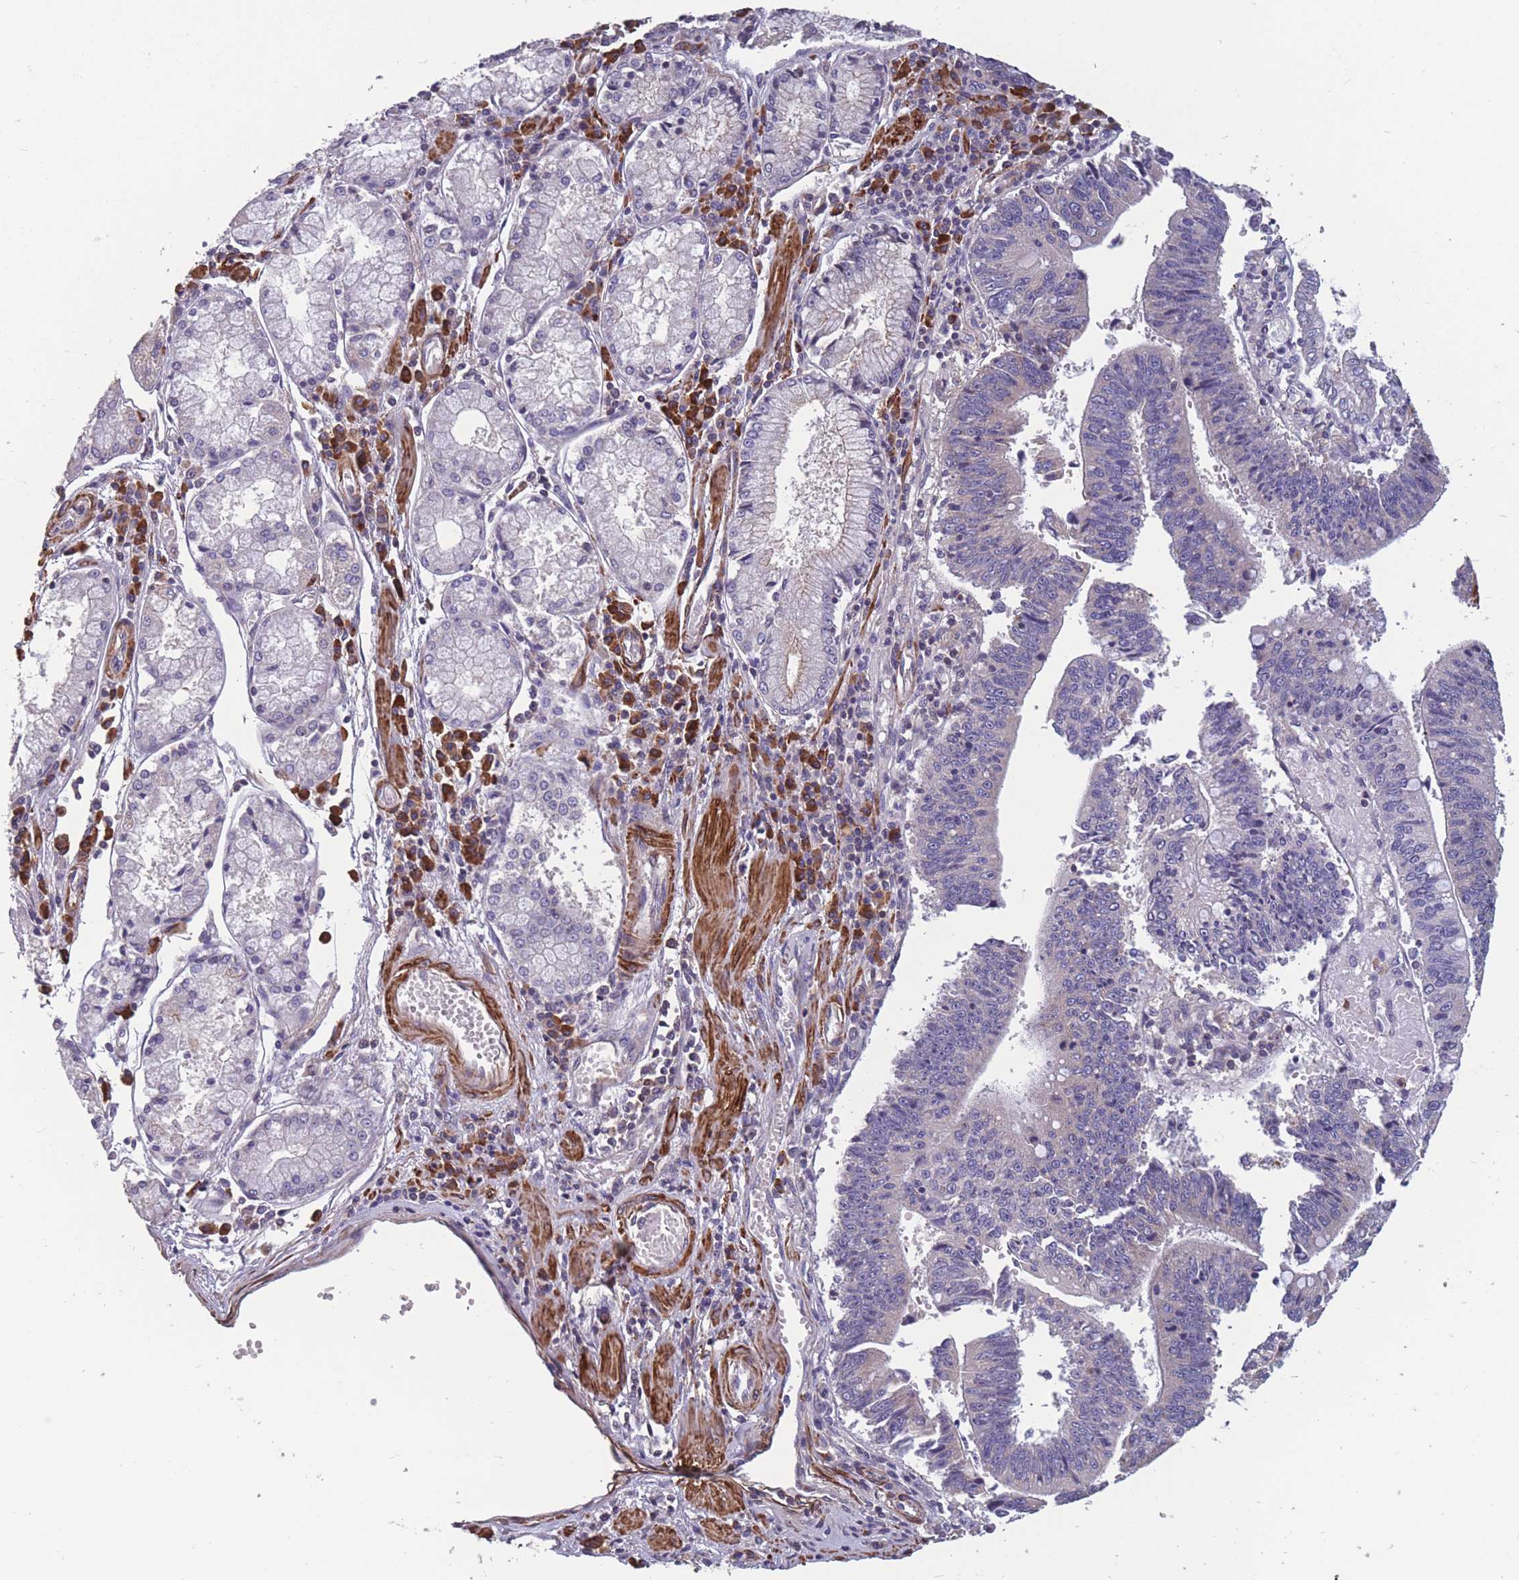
{"staining": {"intensity": "negative", "quantity": "none", "location": "none"}, "tissue": "stomach cancer", "cell_type": "Tumor cells", "image_type": "cancer", "snomed": [{"axis": "morphology", "description": "Adenocarcinoma, NOS"}, {"axis": "topography", "description": "Stomach"}], "caption": "A photomicrograph of stomach cancer (adenocarcinoma) stained for a protein shows no brown staining in tumor cells.", "gene": "TOMM40L", "patient": {"sex": "male", "age": 59}}